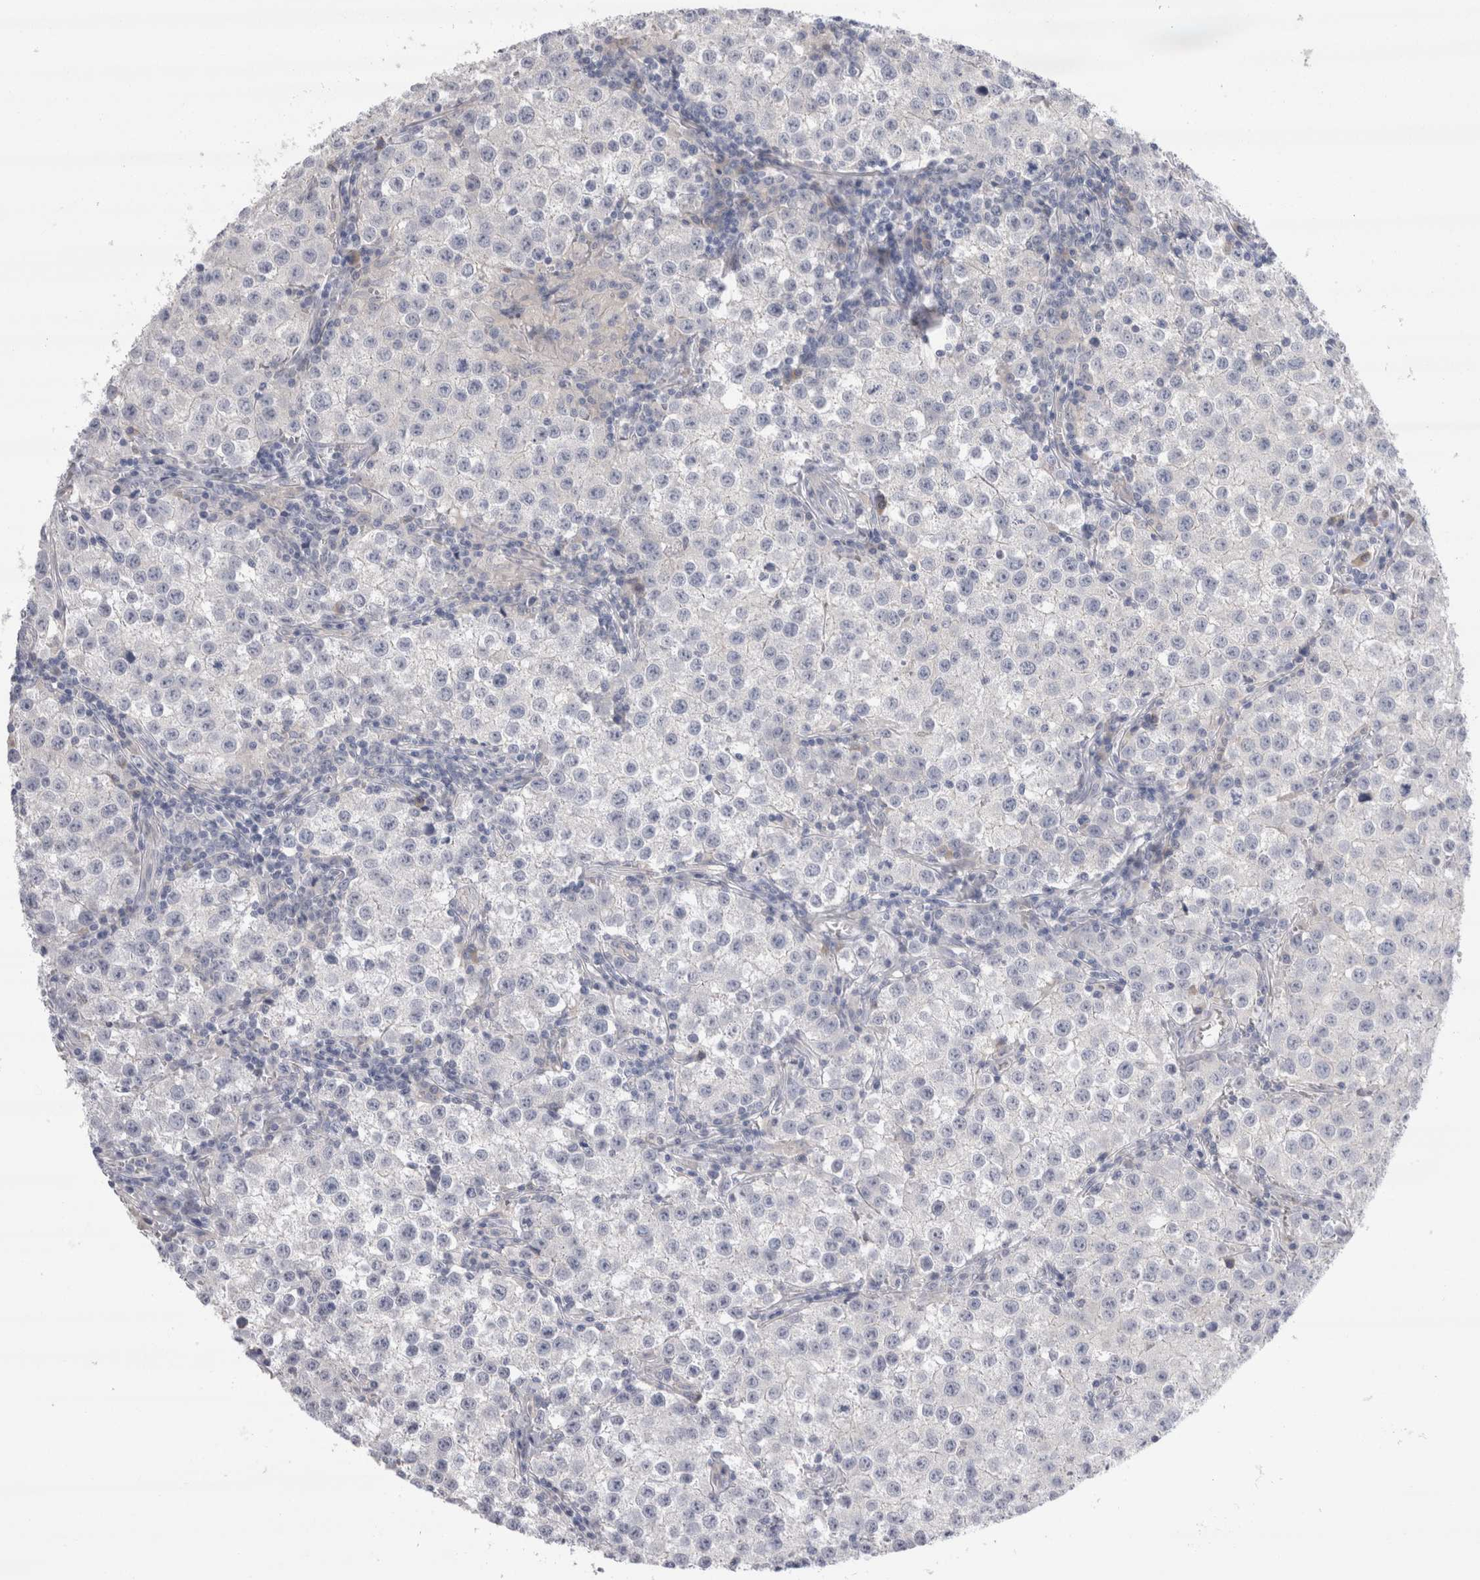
{"staining": {"intensity": "negative", "quantity": "none", "location": "none"}, "tissue": "testis cancer", "cell_type": "Tumor cells", "image_type": "cancer", "snomed": [{"axis": "morphology", "description": "Seminoma, NOS"}, {"axis": "morphology", "description": "Carcinoma, Embryonal, NOS"}, {"axis": "topography", "description": "Testis"}], "caption": "The histopathology image shows no significant positivity in tumor cells of testis cancer.", "gene": "REG1A", "patient": {"sex": "male", "age": 43}}